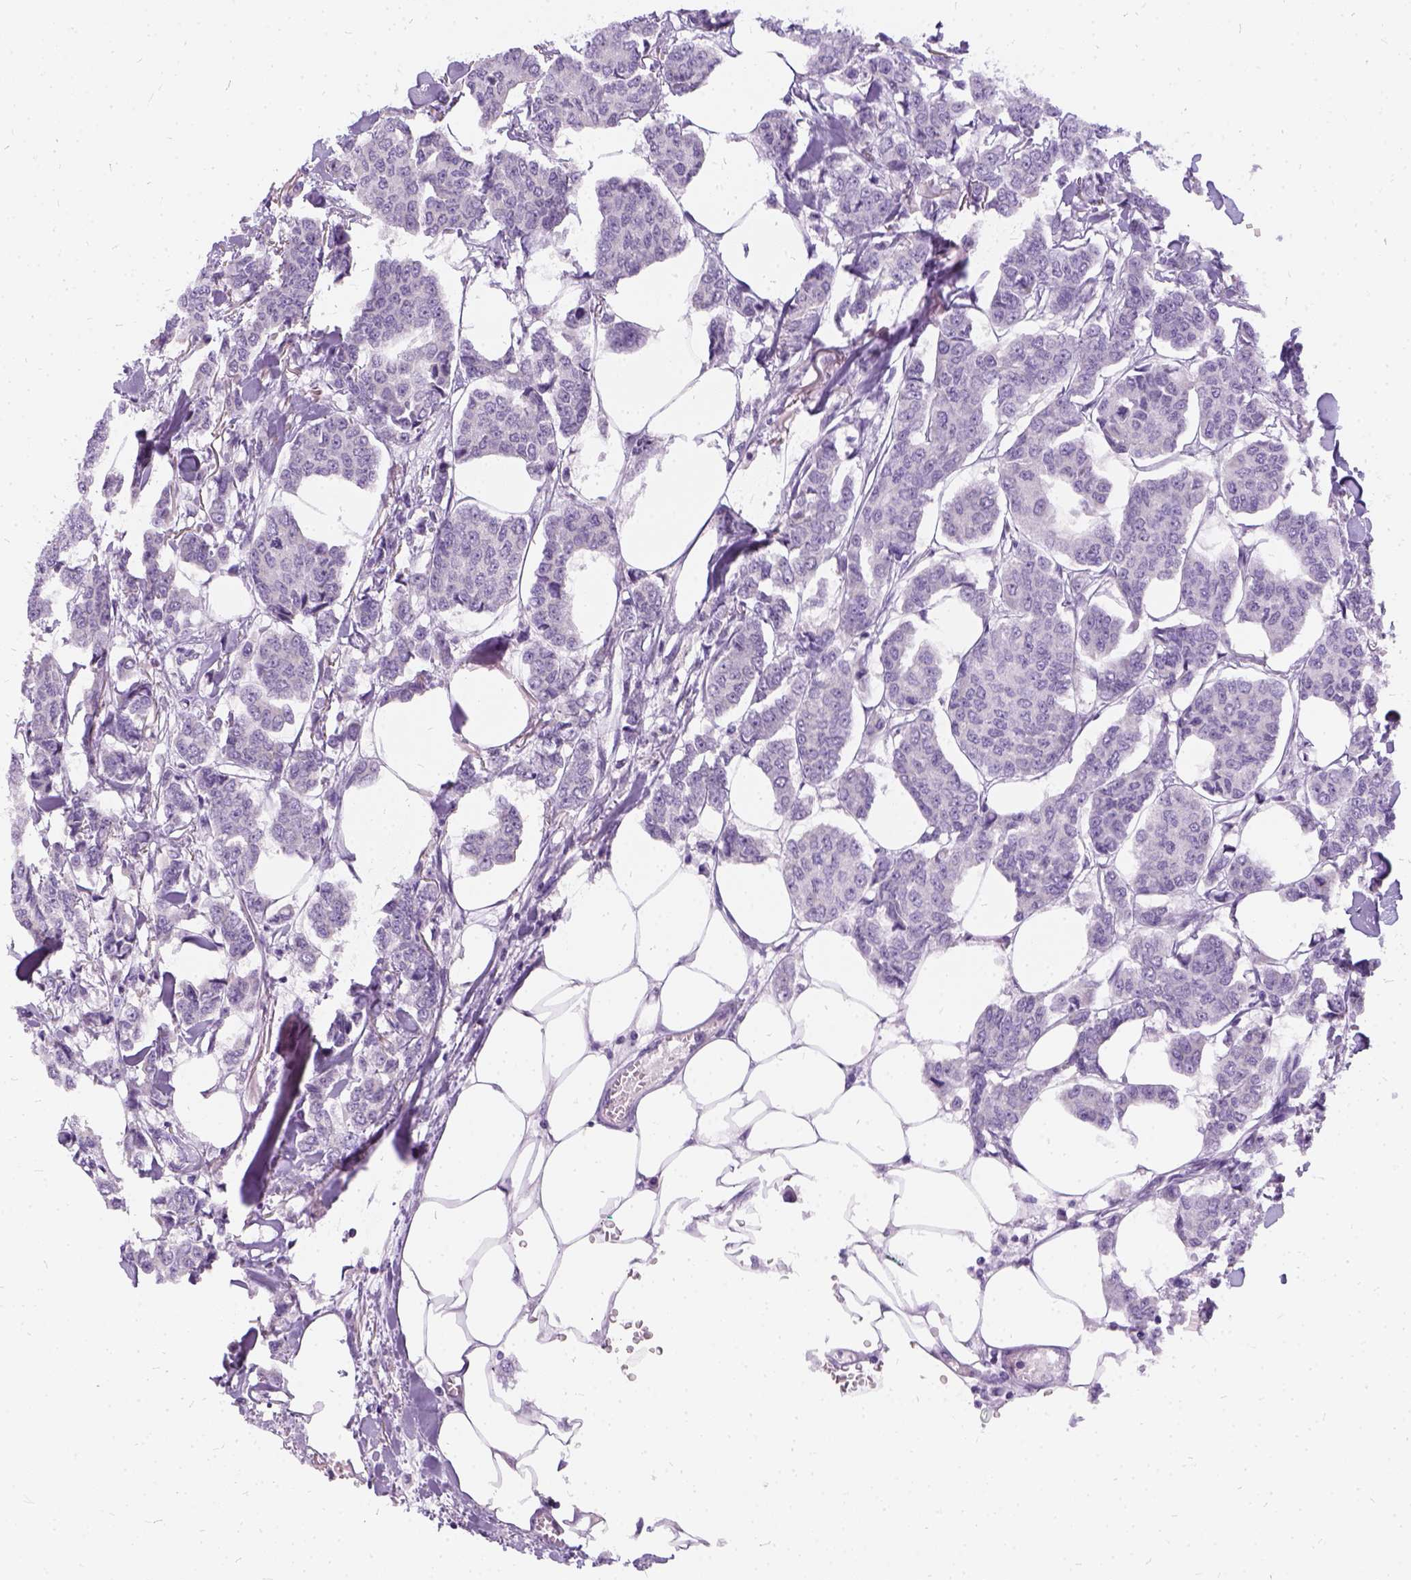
{"staining": {"intensity": "negative", "quantity": "none", "location": "none"}, "tissue": "breast cancer", "cell_type": "Tumor cells", "image_type": "cancer", "snomed": [{"axis": "morphology", "description": "Duct carcinoma"}, {"axis": "topography", "description": "Breast"}], "caption": "Protein analysis of infiltrating ductal carcinoma (breast) reveals no significant staining in tumor cells.", "gene": "FDX1", "patient": {"sex": "female", "age": 94}}